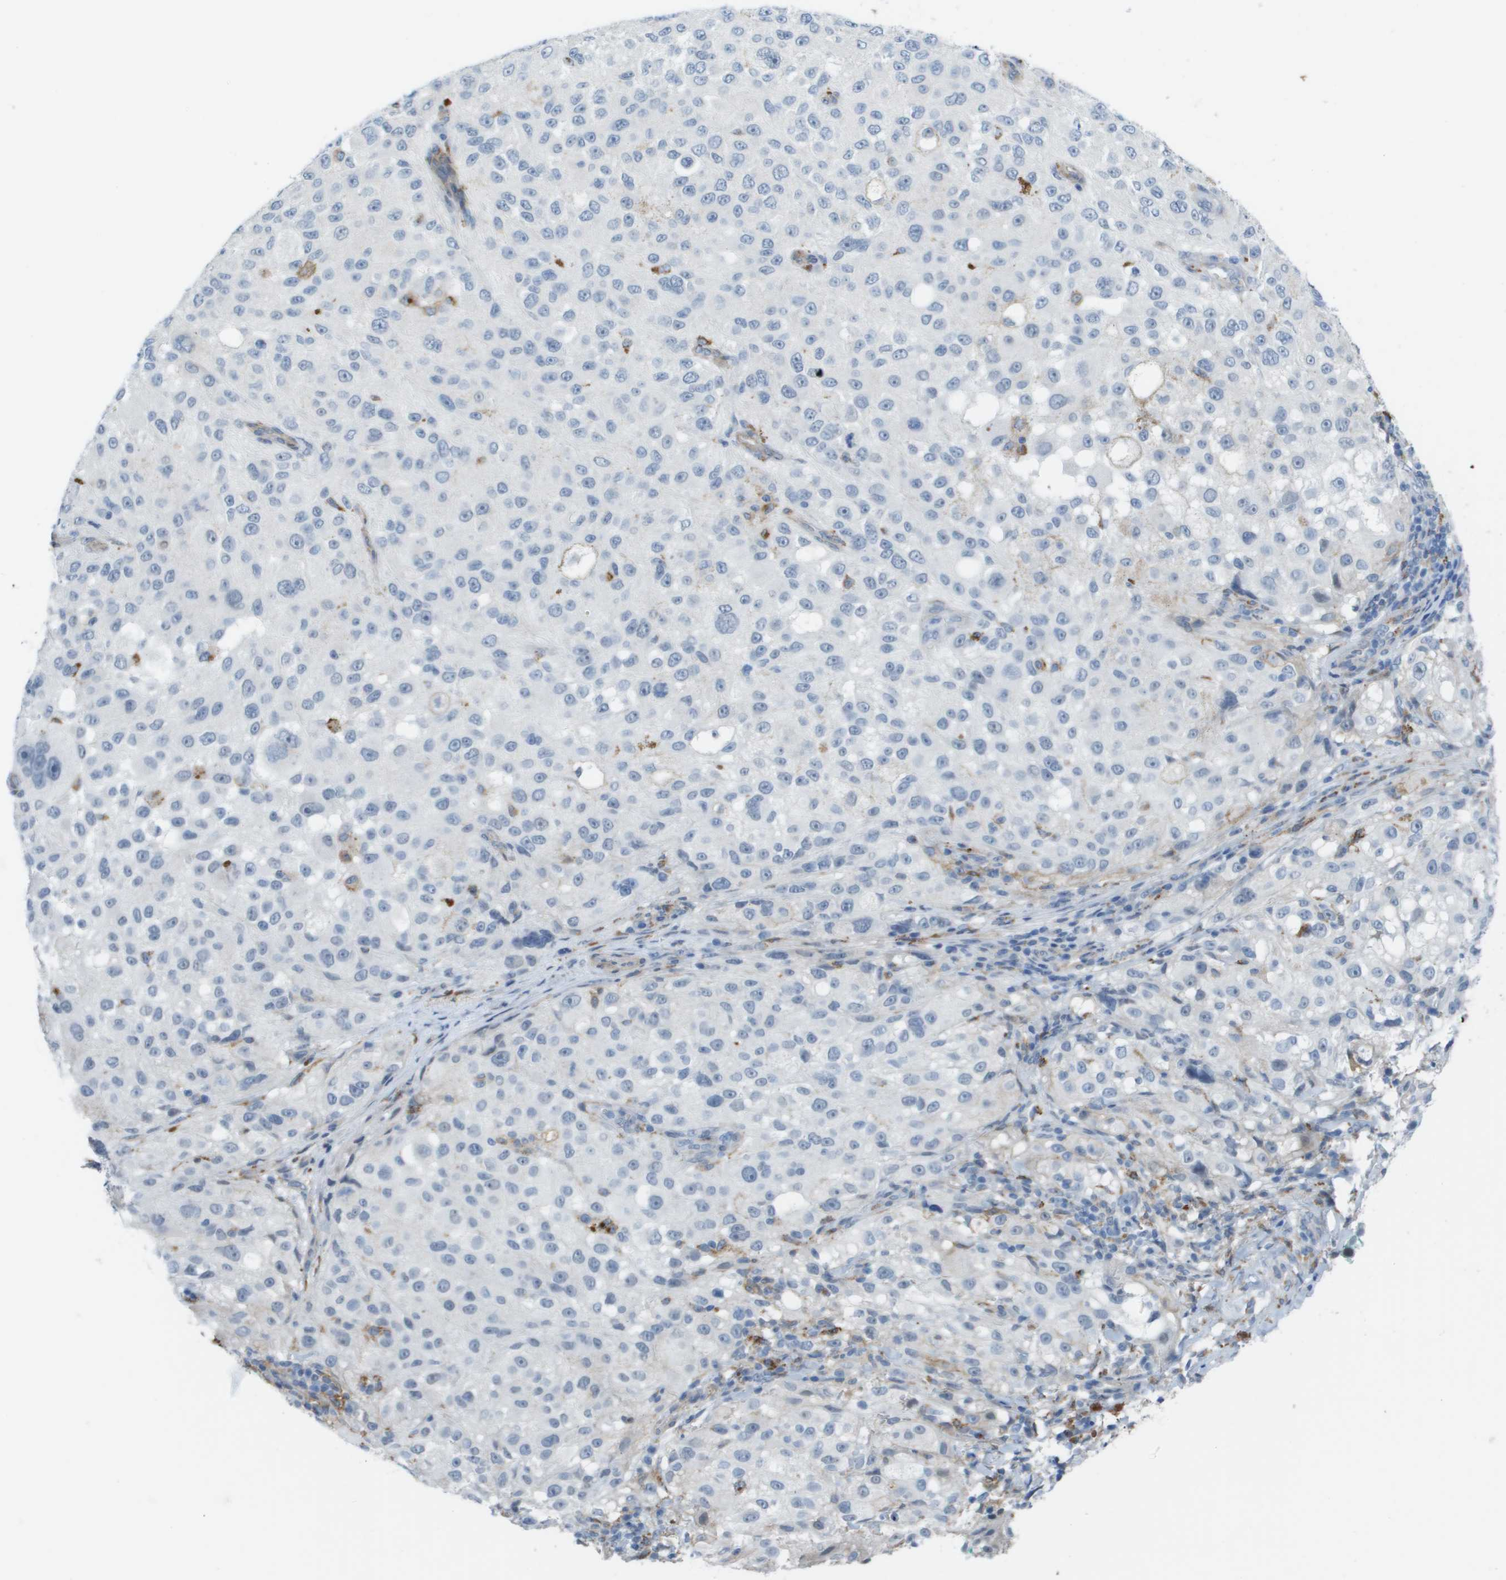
{"staining": {"intensity": "negative", "quantity": "none", "location": "none"}, "tissue": "melanoma", "cell_type": "Tumor cells", "image_type": "cancer", "snomed": [{"axis": "morphology", "description": "Necrosis, NOS"}, {"axis": "morphology", "description": "Malignant melanoma, NOS"}, {"axis": "topography", "description": "Skin"}], "caption": "The histopathology image shows no staining of tumor cells in melanoma.", "gene": "ZBTB43", "patient": {"sex": "female", "age": 87}}